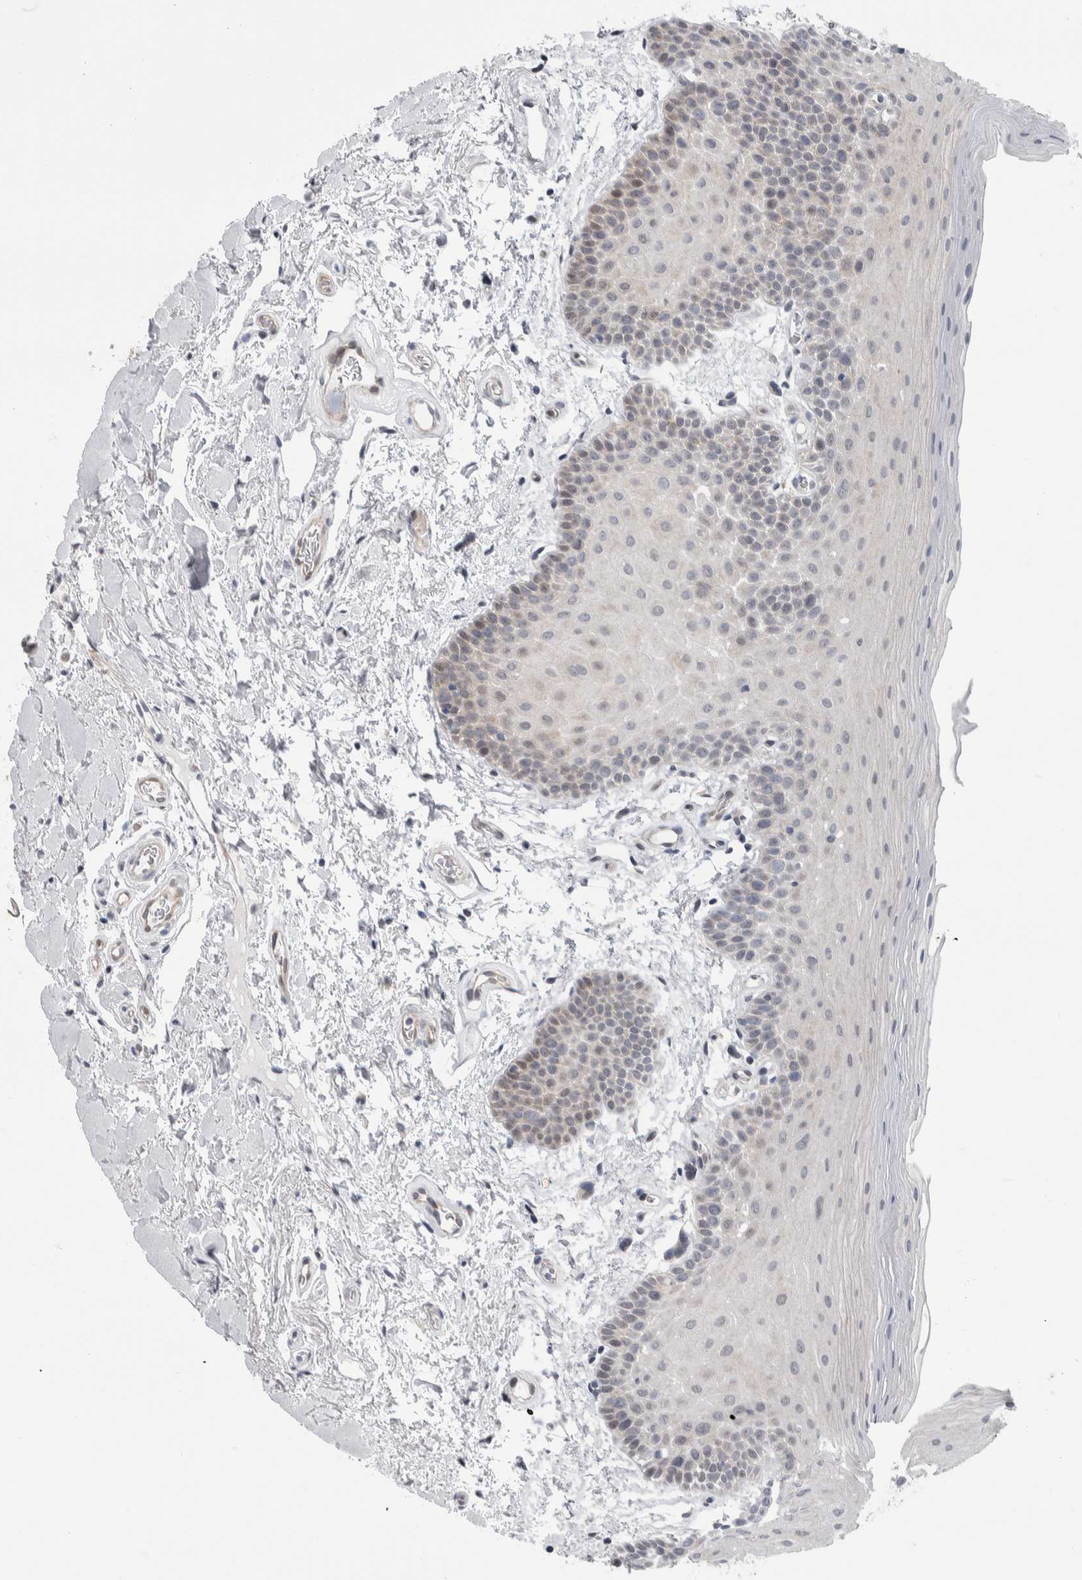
{"staining": {"intensity": "negative", "quantity": "none", "location": "none"}, "tissue": "oral mucosa", "cell_type": "Squamous epithelial cells", "image_type": "normal", "snomed": [{"axis": "morphology", "description": "Normal tissue, NOS"}, {"axis": "topography", "description": "Oral tissue"}], "caption": "This is a image of immunohistochemistry (IHC) staining of unremarkable oral mucosa, which shows no positivity in squamous epithelial cells. (Immunohistochemistry (ihc), brightfield microscopy, high magnification).", "gene": "PTPA", "patient": {"sex": "male", "age": 62}}